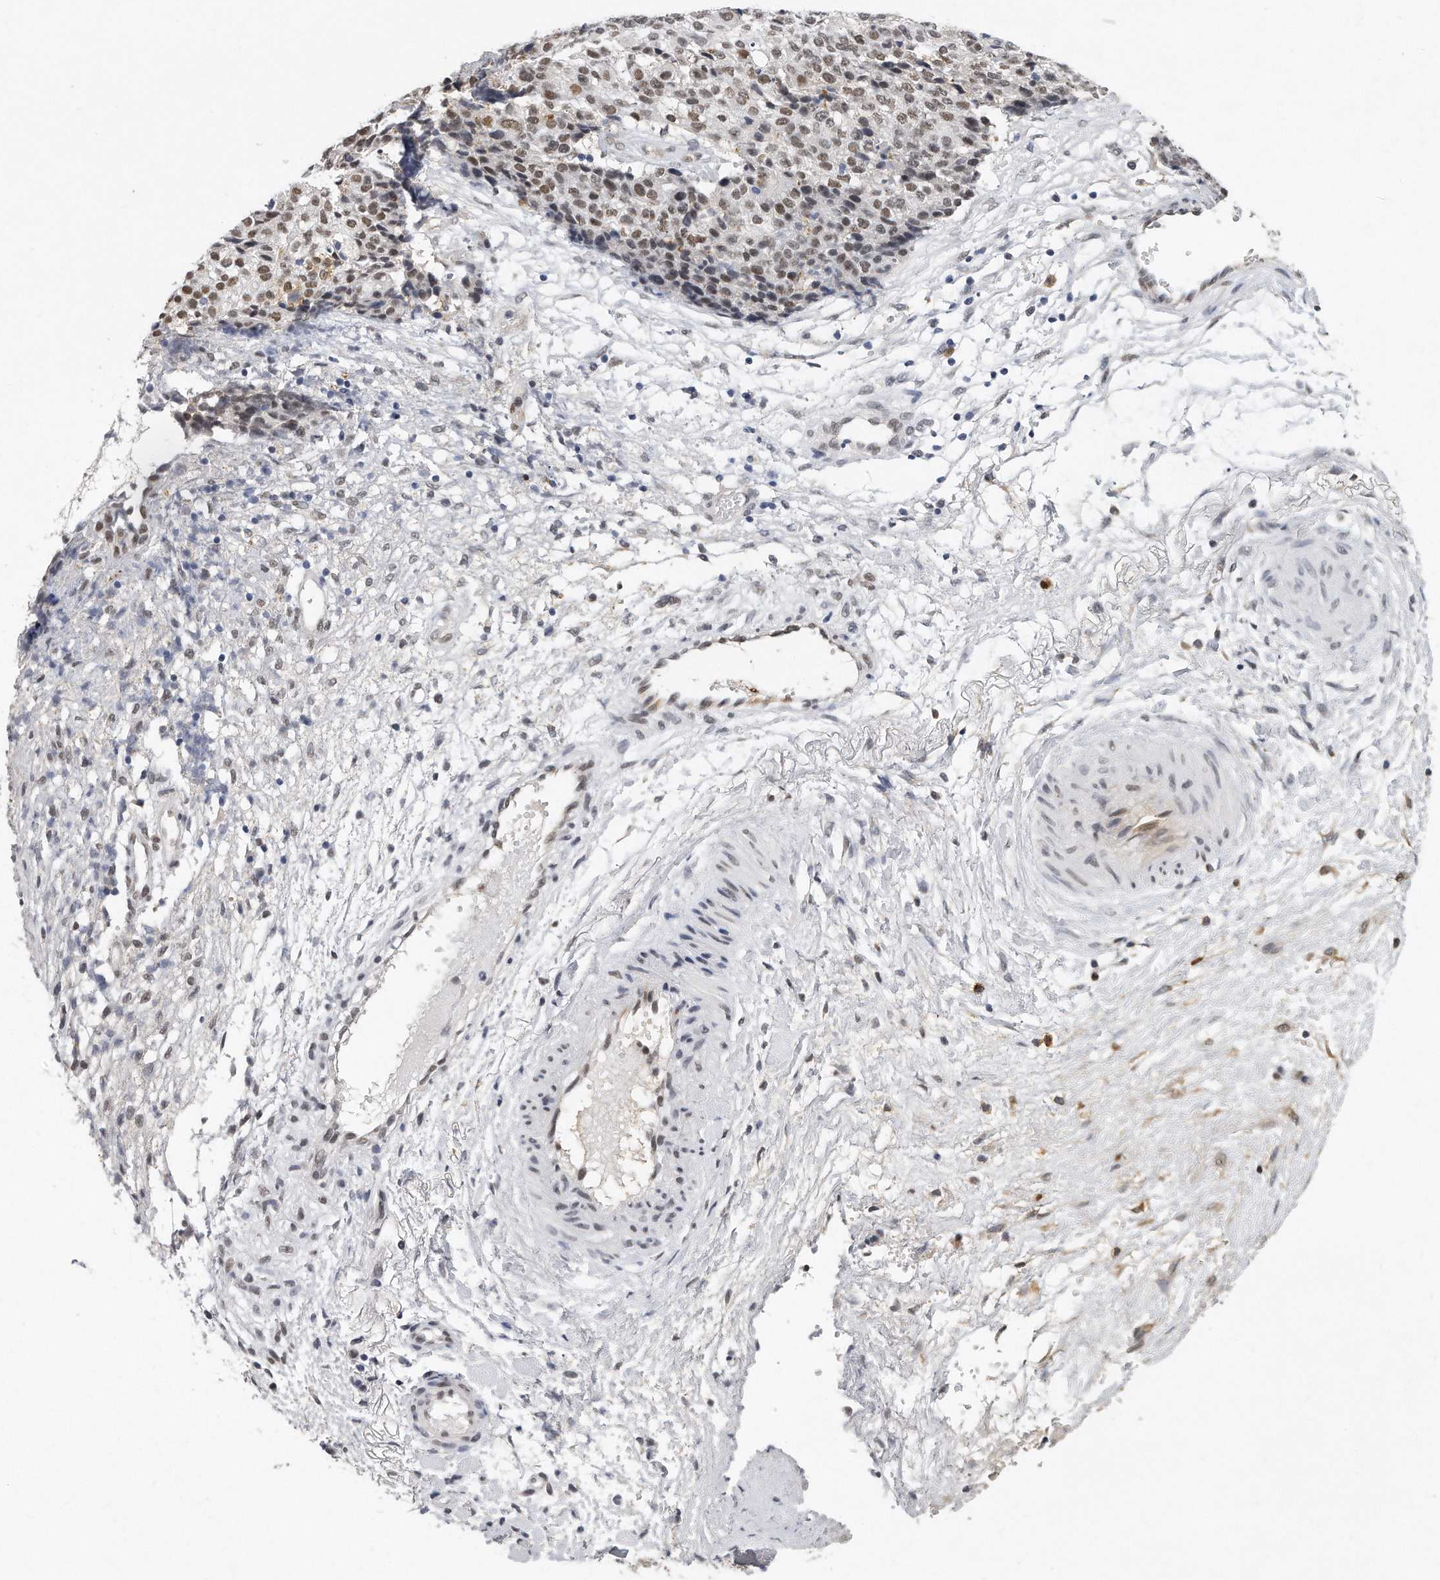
{"staining": {"intensity": "moderate", "quantity": ">75%", "location": "nuclear"}, "tissue": "ovarian cancer", "cell_type": "Tumor cells", "image_type": "cancer", "snomed": [{"axis": "morphology", "description": "Carcinoma, endometroid"}, {"axis": "topography", "description": "Ovary"}], "caption": "Immunohistochemistry histopathology image of human endometroid carcinoma (ovarian) stained for a protein (brown), which shows medium levels of moderate nuclear positivity in about >75% of tumor cells.", "gene": "CTBP2", "patient": {"sex": "female", "age": 42}}